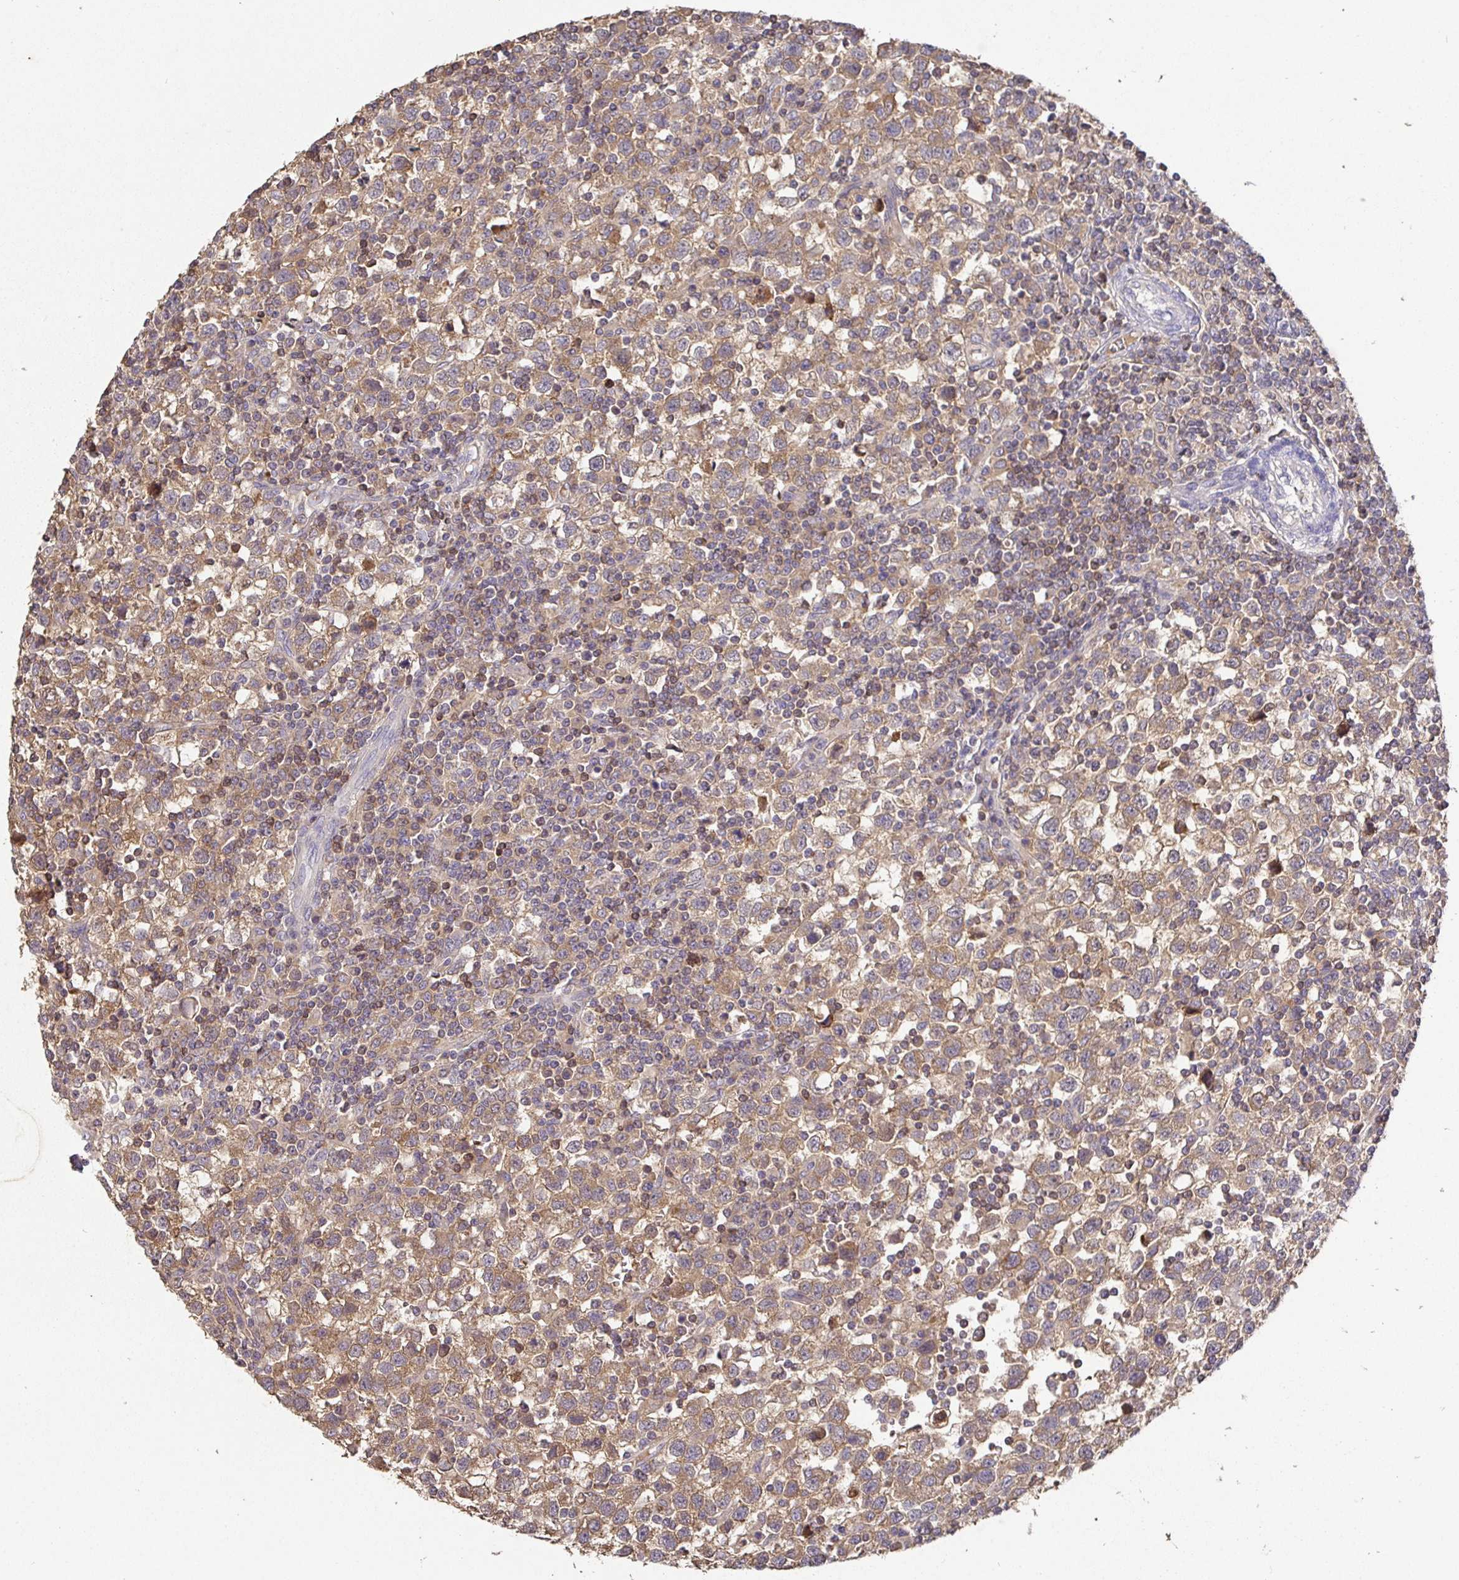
{"staining": {"intensity": "moderate", "quantity": ">75%", "location": "cytoplasmic/membranous"}, "tissue": "testis cancer", "cell_type": "Tumor cells", "image_type": "cancer", "snomed": [{"axis": "morphology", "description": "Seminoma, NOS"}, {"axis": "topography", "description": "Testis"}], "caption": "Immunohistochemical staining of testis seminoma exhibits moderate cytoplasmic/membranous protein staining in approximately >75% of tumor cells.", "gene": "SHISA4", "patient": {"sex": "male", "age": 34}}